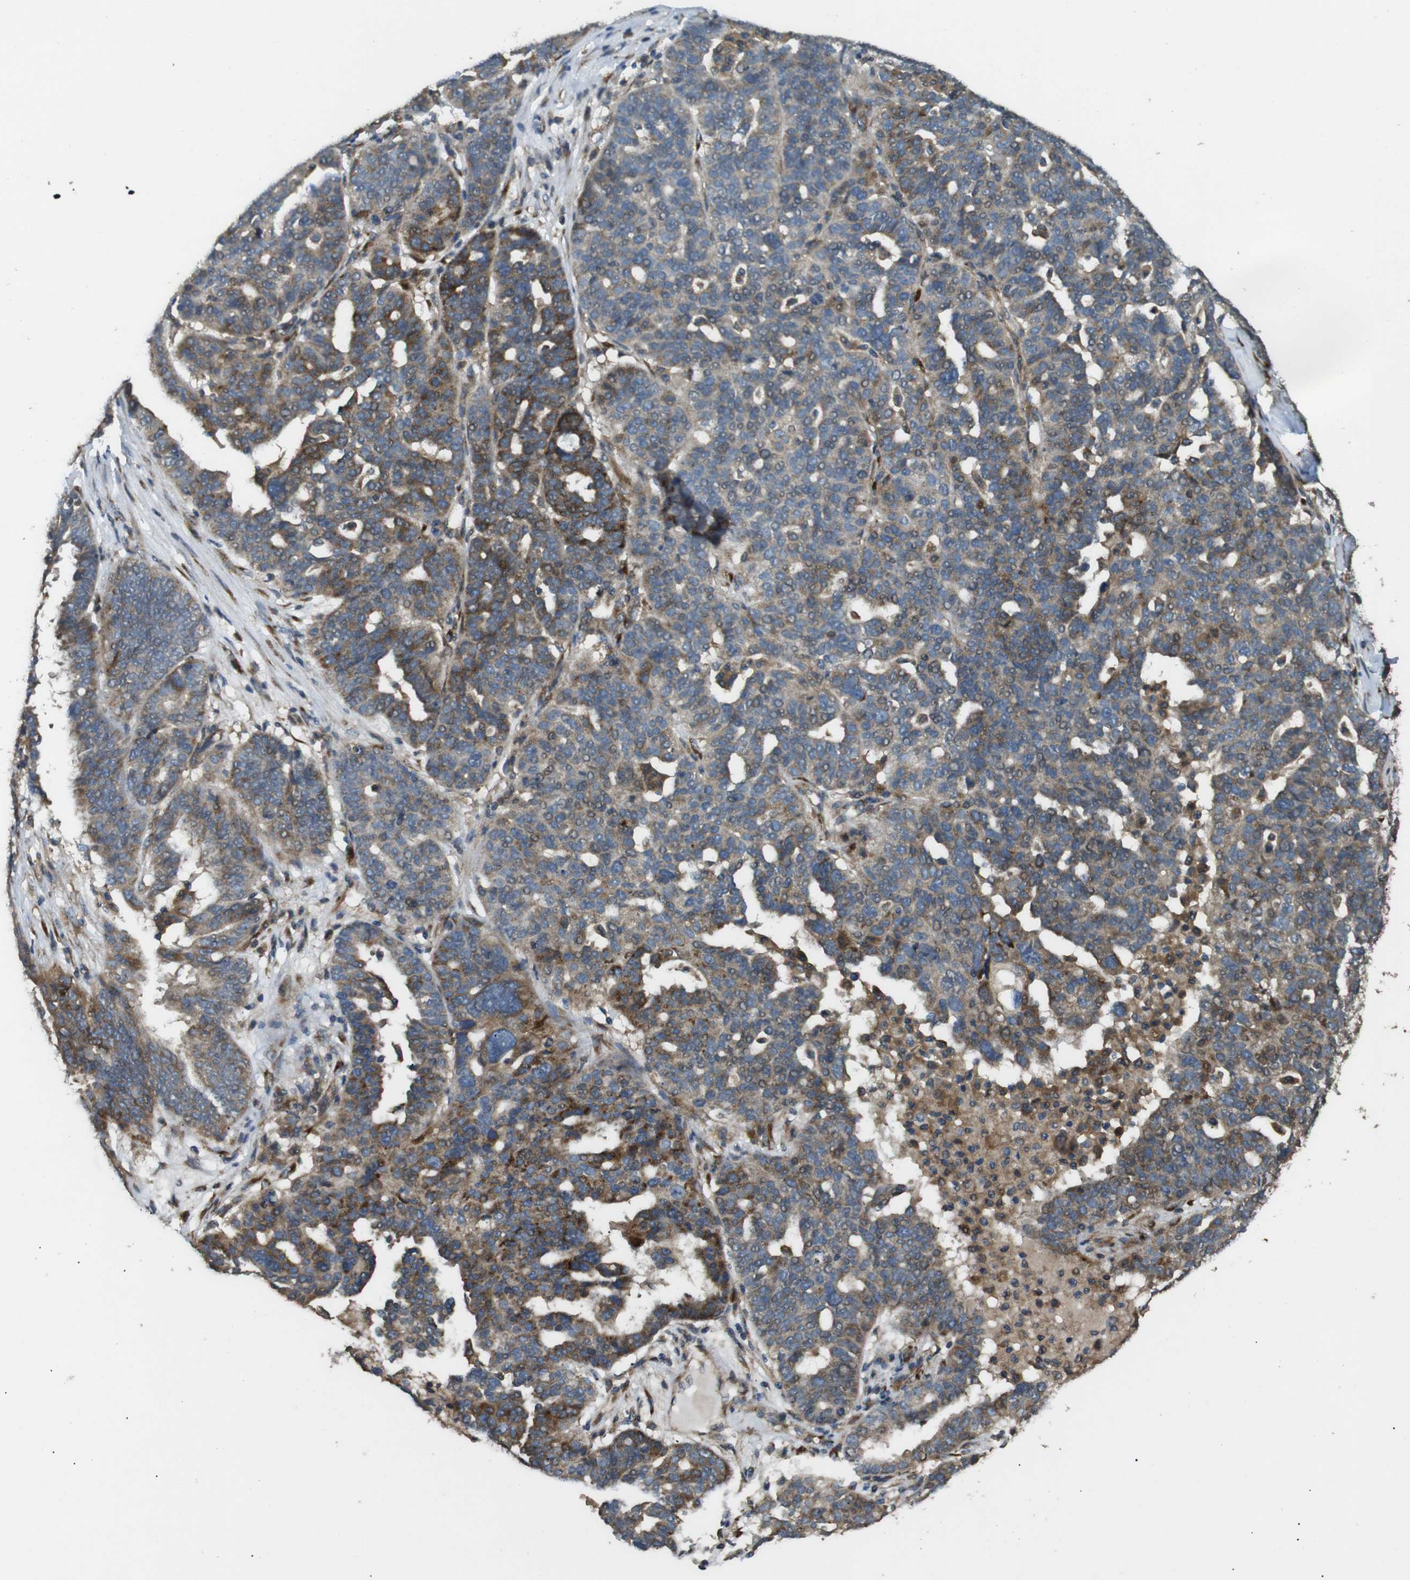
{"staining": {"intensity": "moderate", "quantity": ">75%", "location": "cytoplasmic/membranous"}, "tissue": "ovarian cancer", "cell_type": "Tumor cells", "image_type": "cancer", "snomed": [{"axis": "morphology", "description": "Cystadenocarcinoma, serous, NOS"}, {"axis": "topography", "description": "Ovary"}], "caption": "Immunohistochemistry histopathology image of human ovarian cancer stained for a protein (brown), which shows medium levels of moderate cytoplasmic/membranous expression in about >75% of tumor cells.", "gene": "ARHGAP24", "patient": {"sex": "female", "age": 59}}